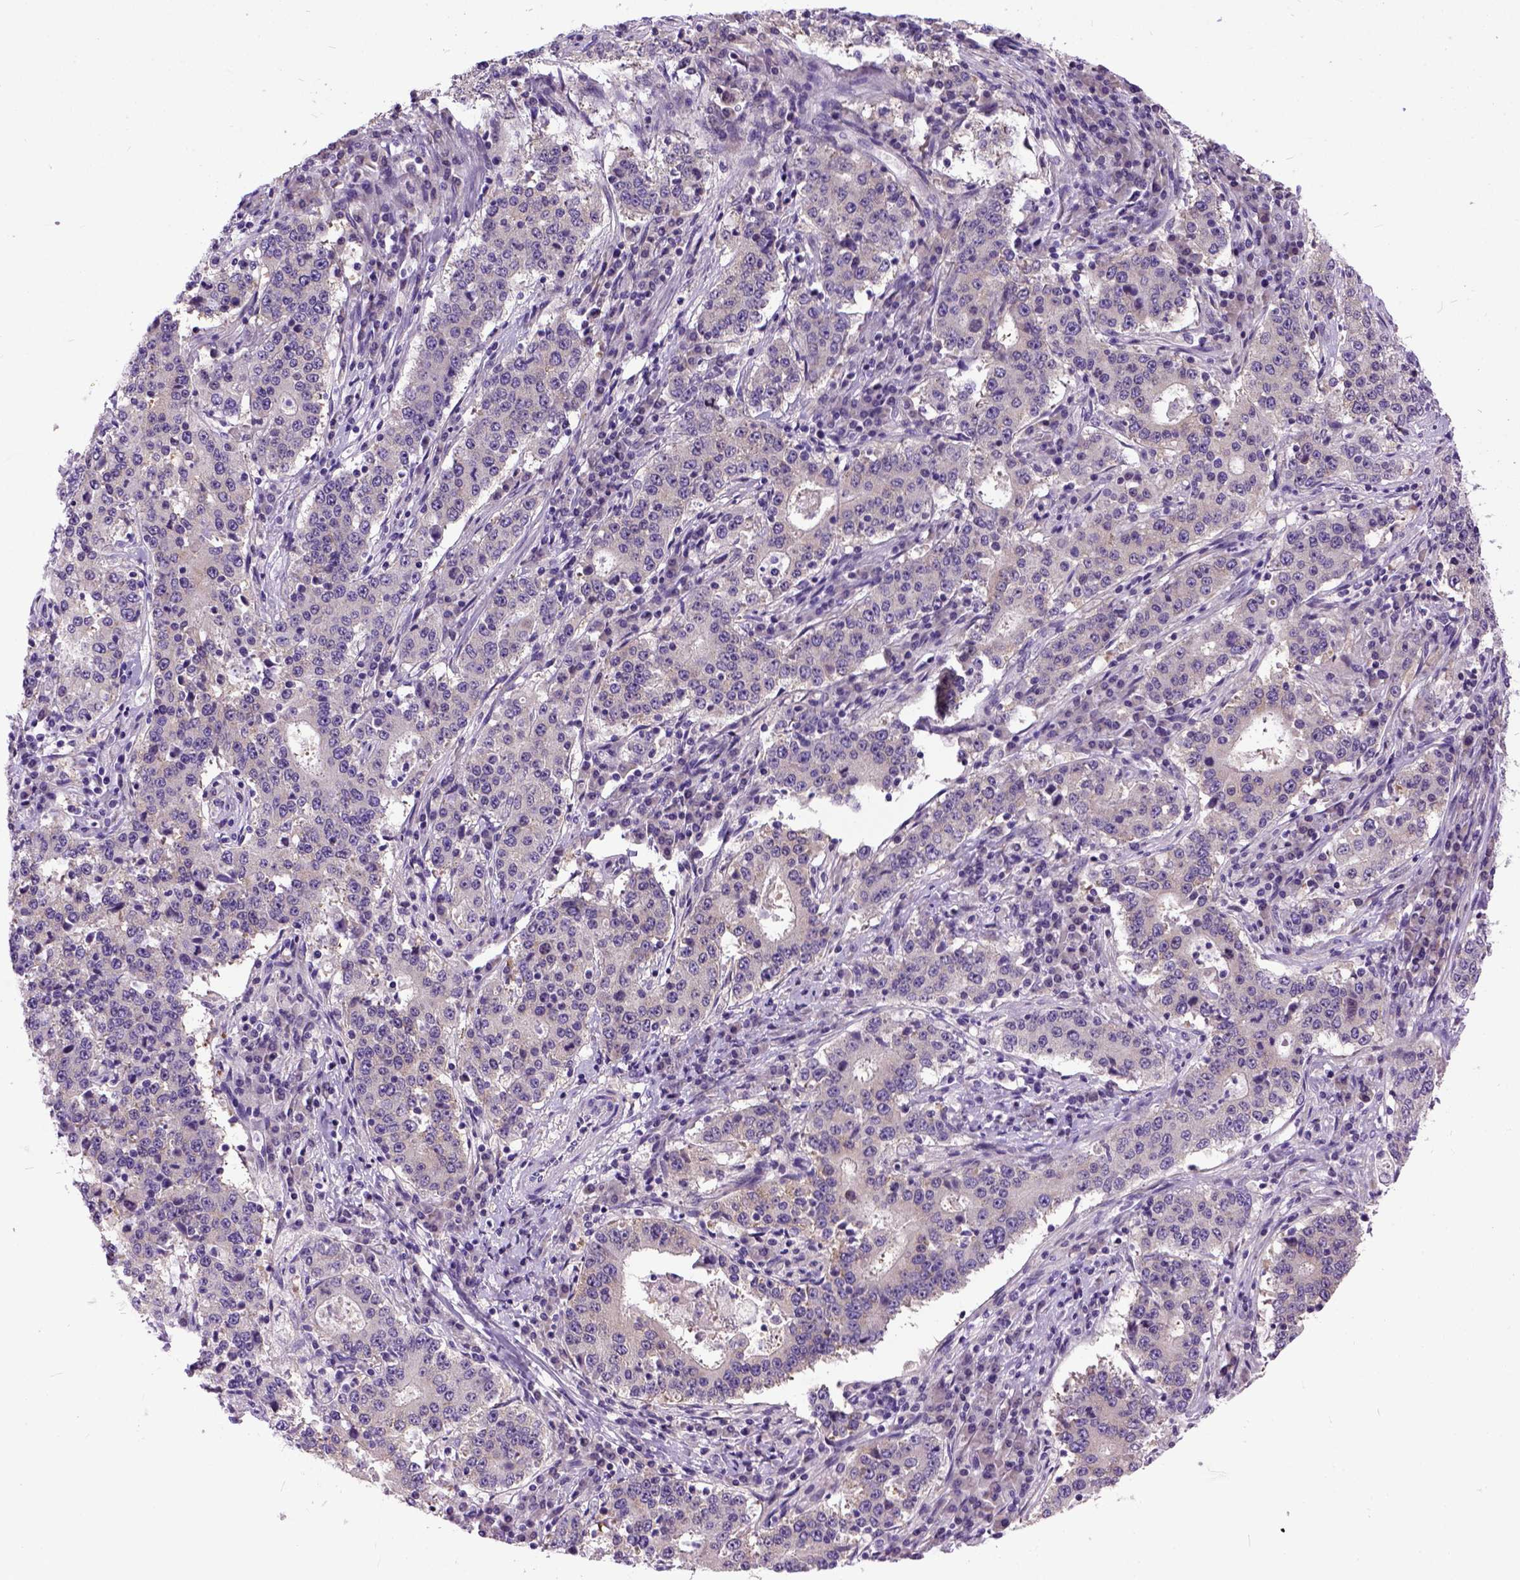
{"staining": {"intensity": "weak", "quantity": "25%-75%", "location": "cytoplasmic/membranous"}, "tissue": "stomach cancer", "cell_type": "Tumor cells", "image_type": "cancer", "snomed": [{"axis": "morphology", "description": "Adenocarcinoma, NOS"}, {"axis": "topography", "description": "Stomach"}], "caption": "Immunohistochemistry of stomach cancer shows low levels of weak cytoplasmic/membranous expression in about 25%-75% of tumor cells.", "gene": "NEK5", "patient": {"sex": "male", "age": 59}}